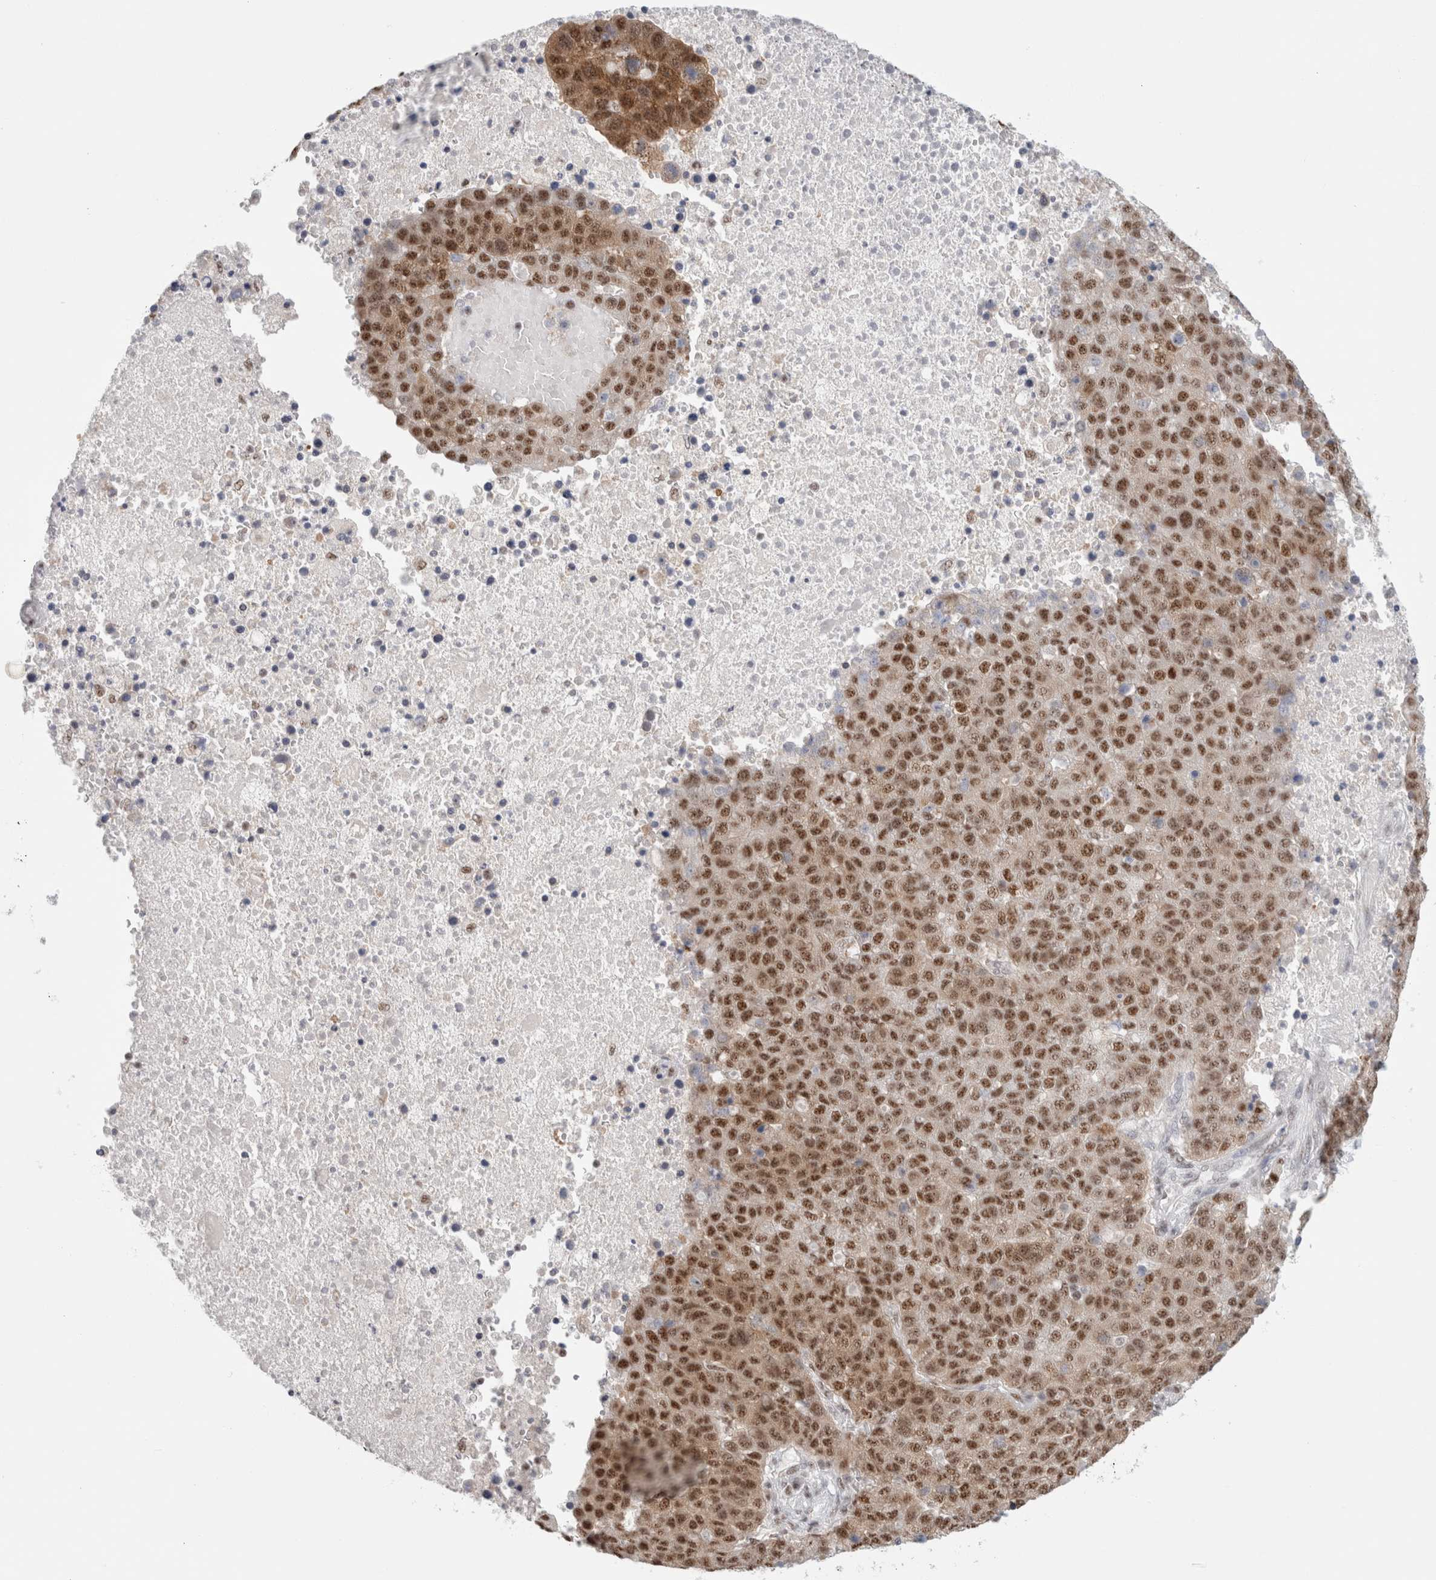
{"staining": {"intensity": "strong", "quantity": ">75%", "location": "nuclear"}, "tissue": "pancreatic cancer", "cell_type": "Tumor cells", "image_type": "cancer", "snomed": [{"axis": "morphology", "description": "Adenocarcinoma, NOS"}, {"axis": "topography", "description": "Pancreas"}], "caption": "A brown stain labels strong nuclear positivity of a protein in human adenocarcinoma (pancreatic) tumor cells.", "gene": "TRMT12", "patient": {"sex": "female", "age": 61}}